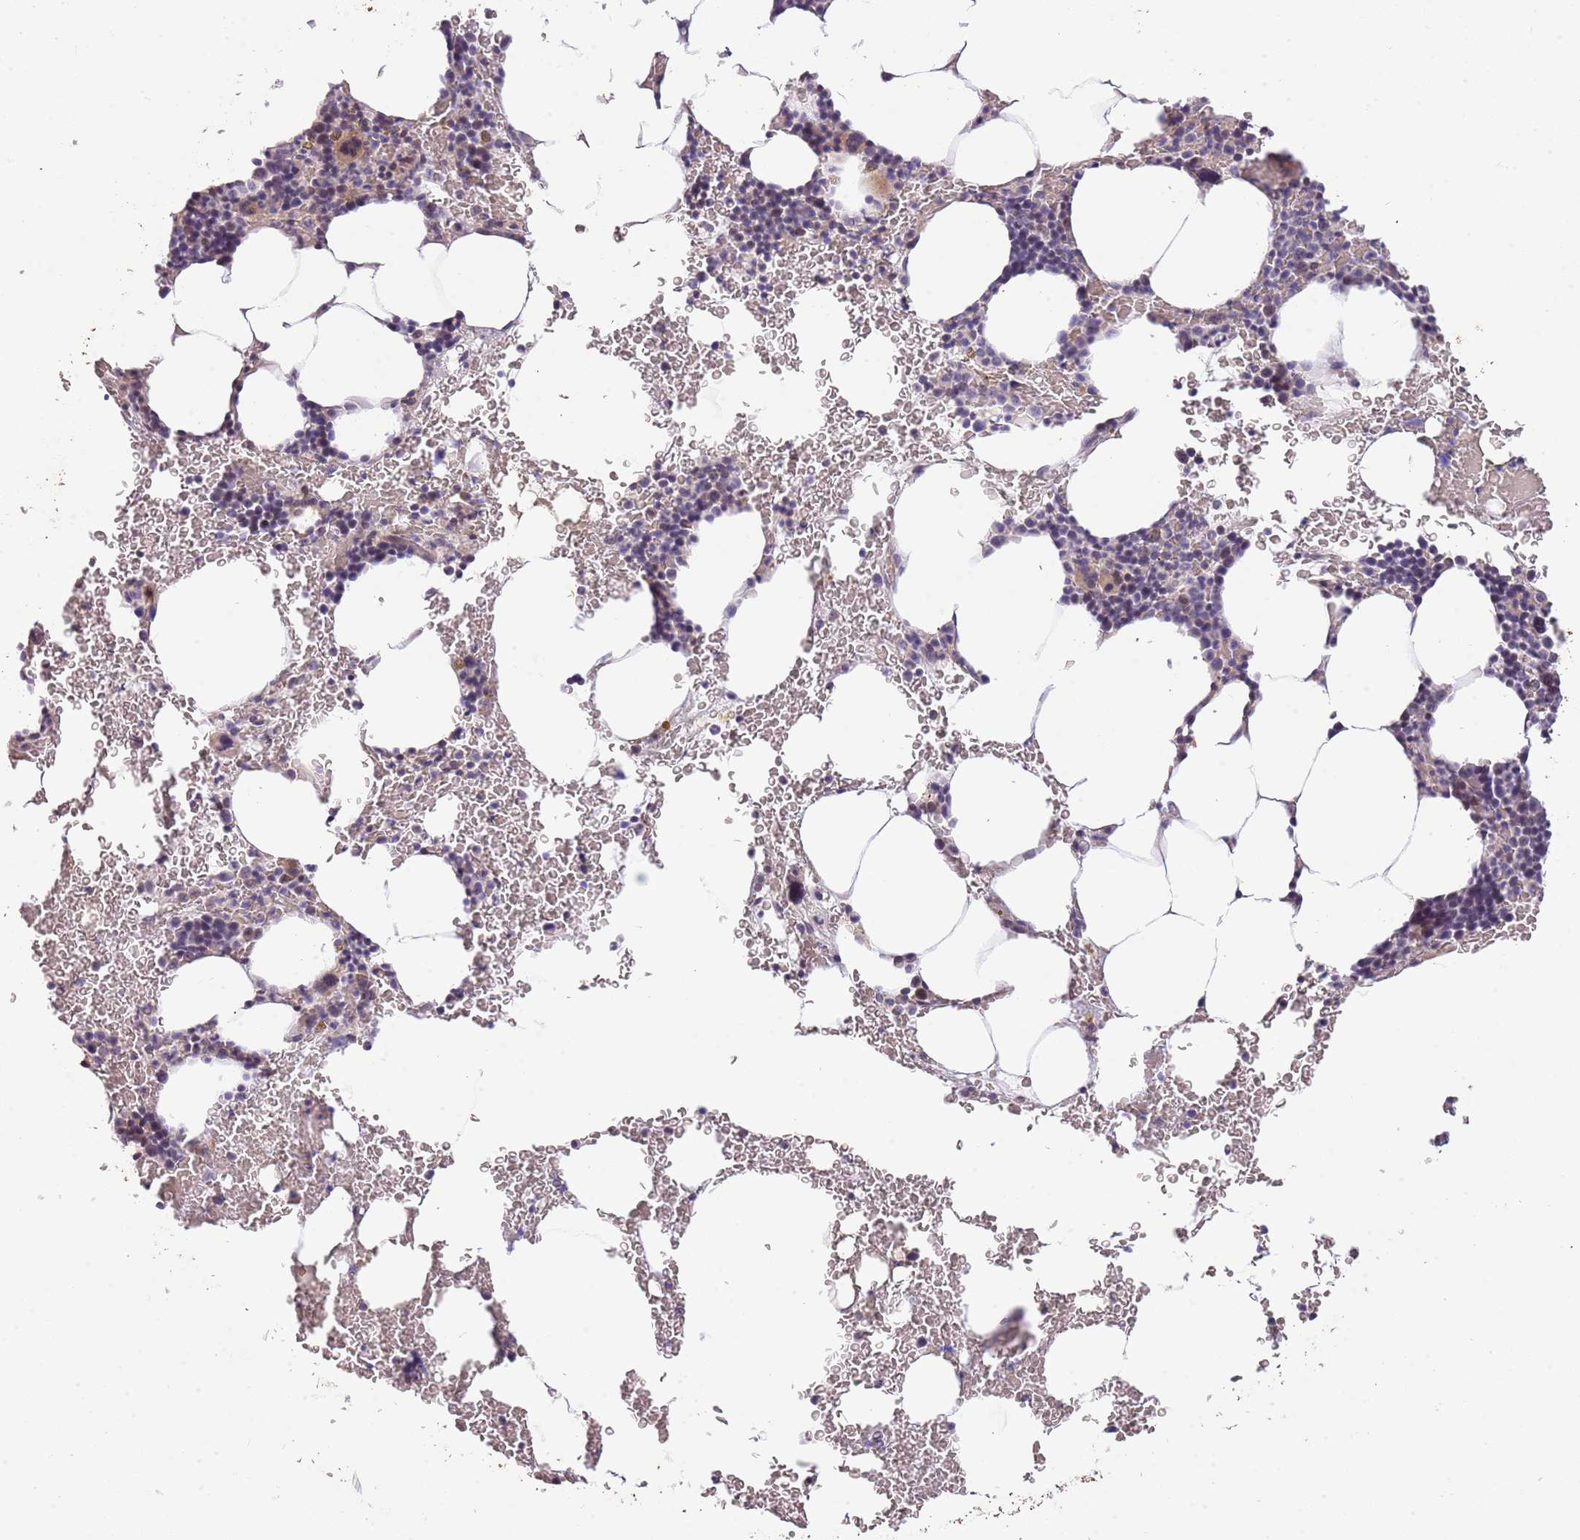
{"staining": {"intensity": "negative", "quantity": "none", "location": "none"}, "tissue": "bone marrow", "cell_type": "Hematopoietic cells", "image_type": "normal", "snomed": [{"axis": "morphology", "description": "Normal tissue, NOS"}, {"axis": "topography", "description": "Bone marrow"}], "caption": "Photomicrograph shows no protein expression in hematopoietic cells of normal bone marrow. Nuclei are stained in blue.", "gene": "ADTRP", "patient": {"sex": "female", "age": 58}}